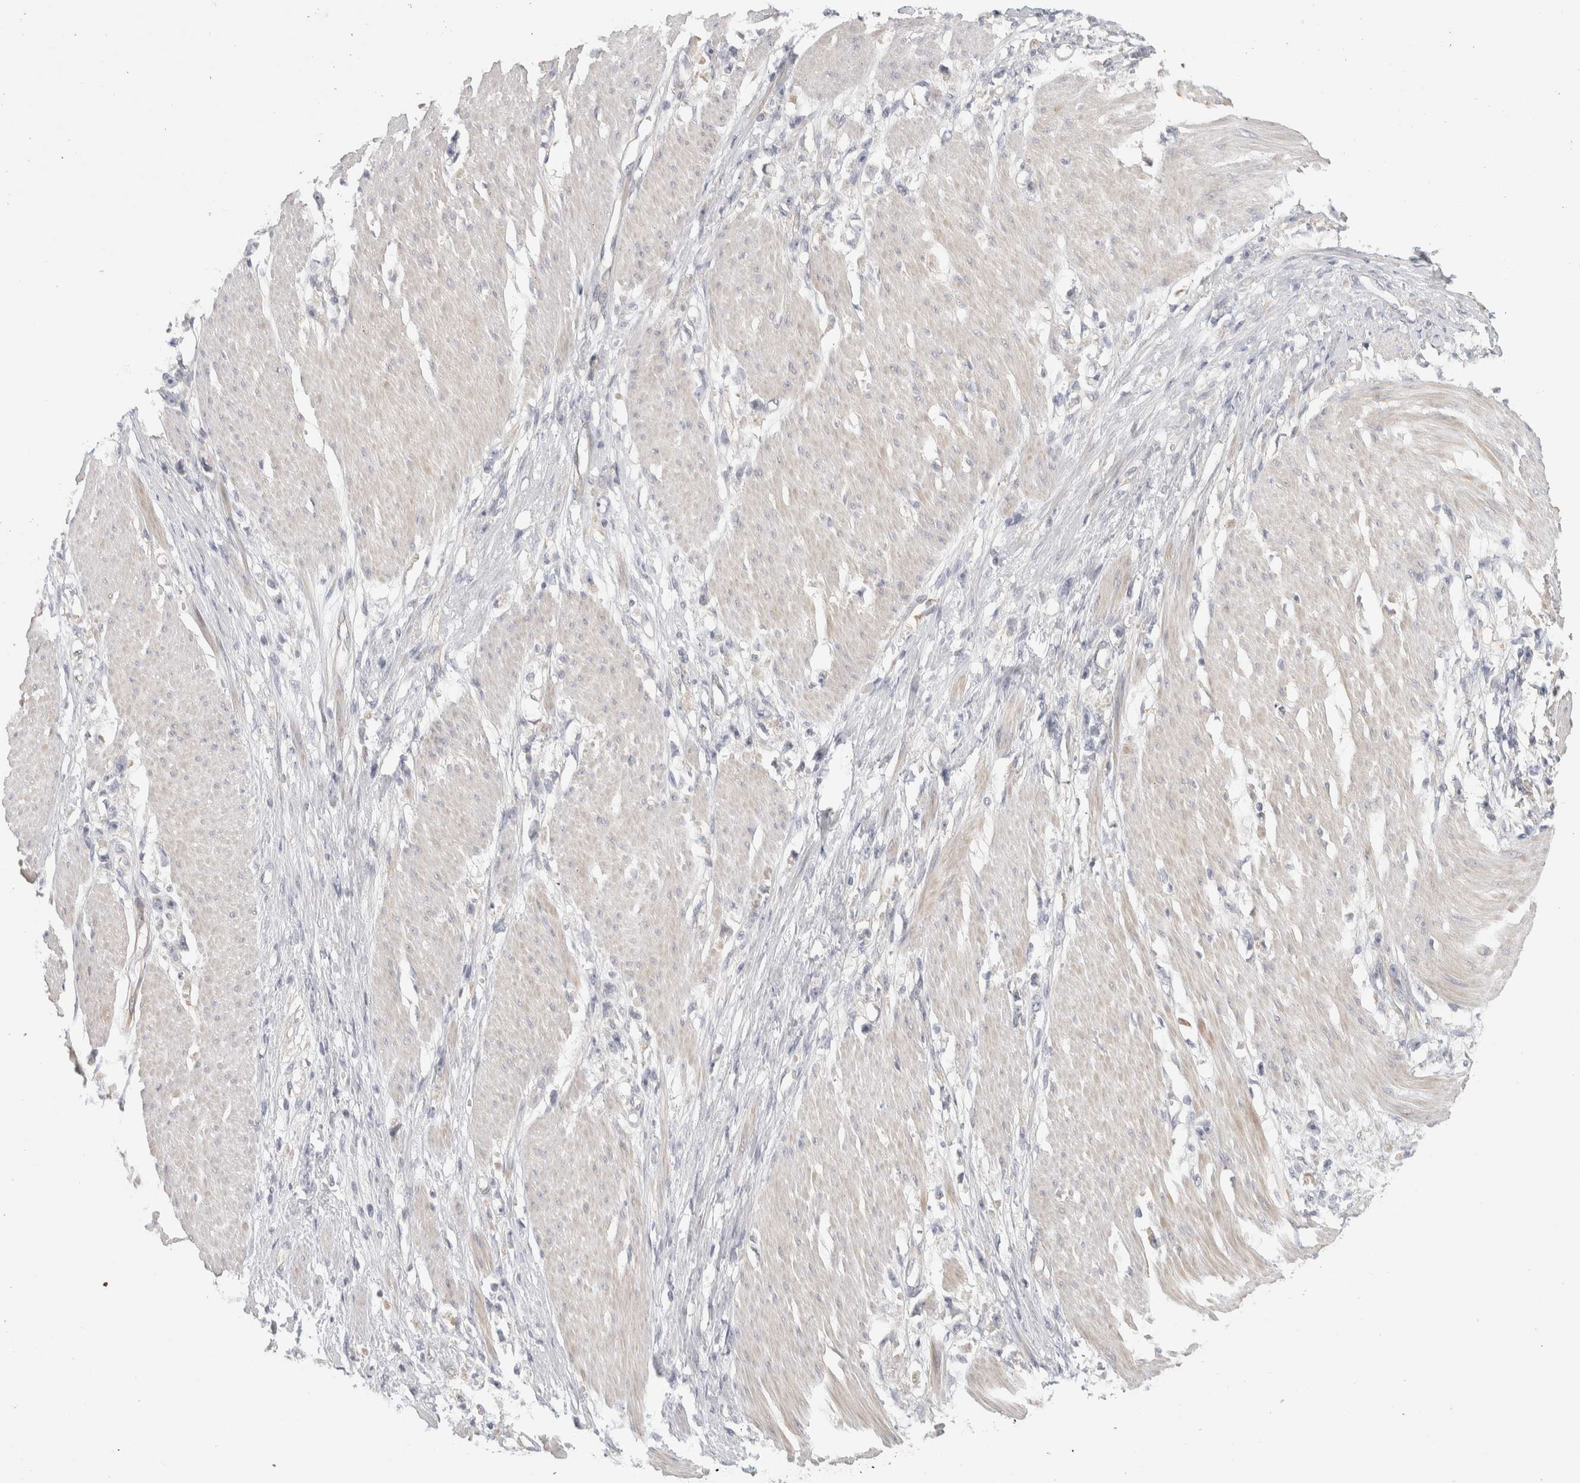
{"staining": {"intensity": "negative", "quantity": "none", "location": "none"}, "tissue": "stomach cancer", "cell_type": "Tumor cells", "image_type": "cancer", "snomed": [{"axis": "morphology", "description": "Adenocarcinoma, NOS"}, {"axis": "topography", "description": "Stomach"}], "caption": "Adenocarcinoma (stomach) was stained to show a protein in brown. There is no significant staining in tumor cells.", "gene": "DCXR", "patient": {"sex": "female", "age": 59}}